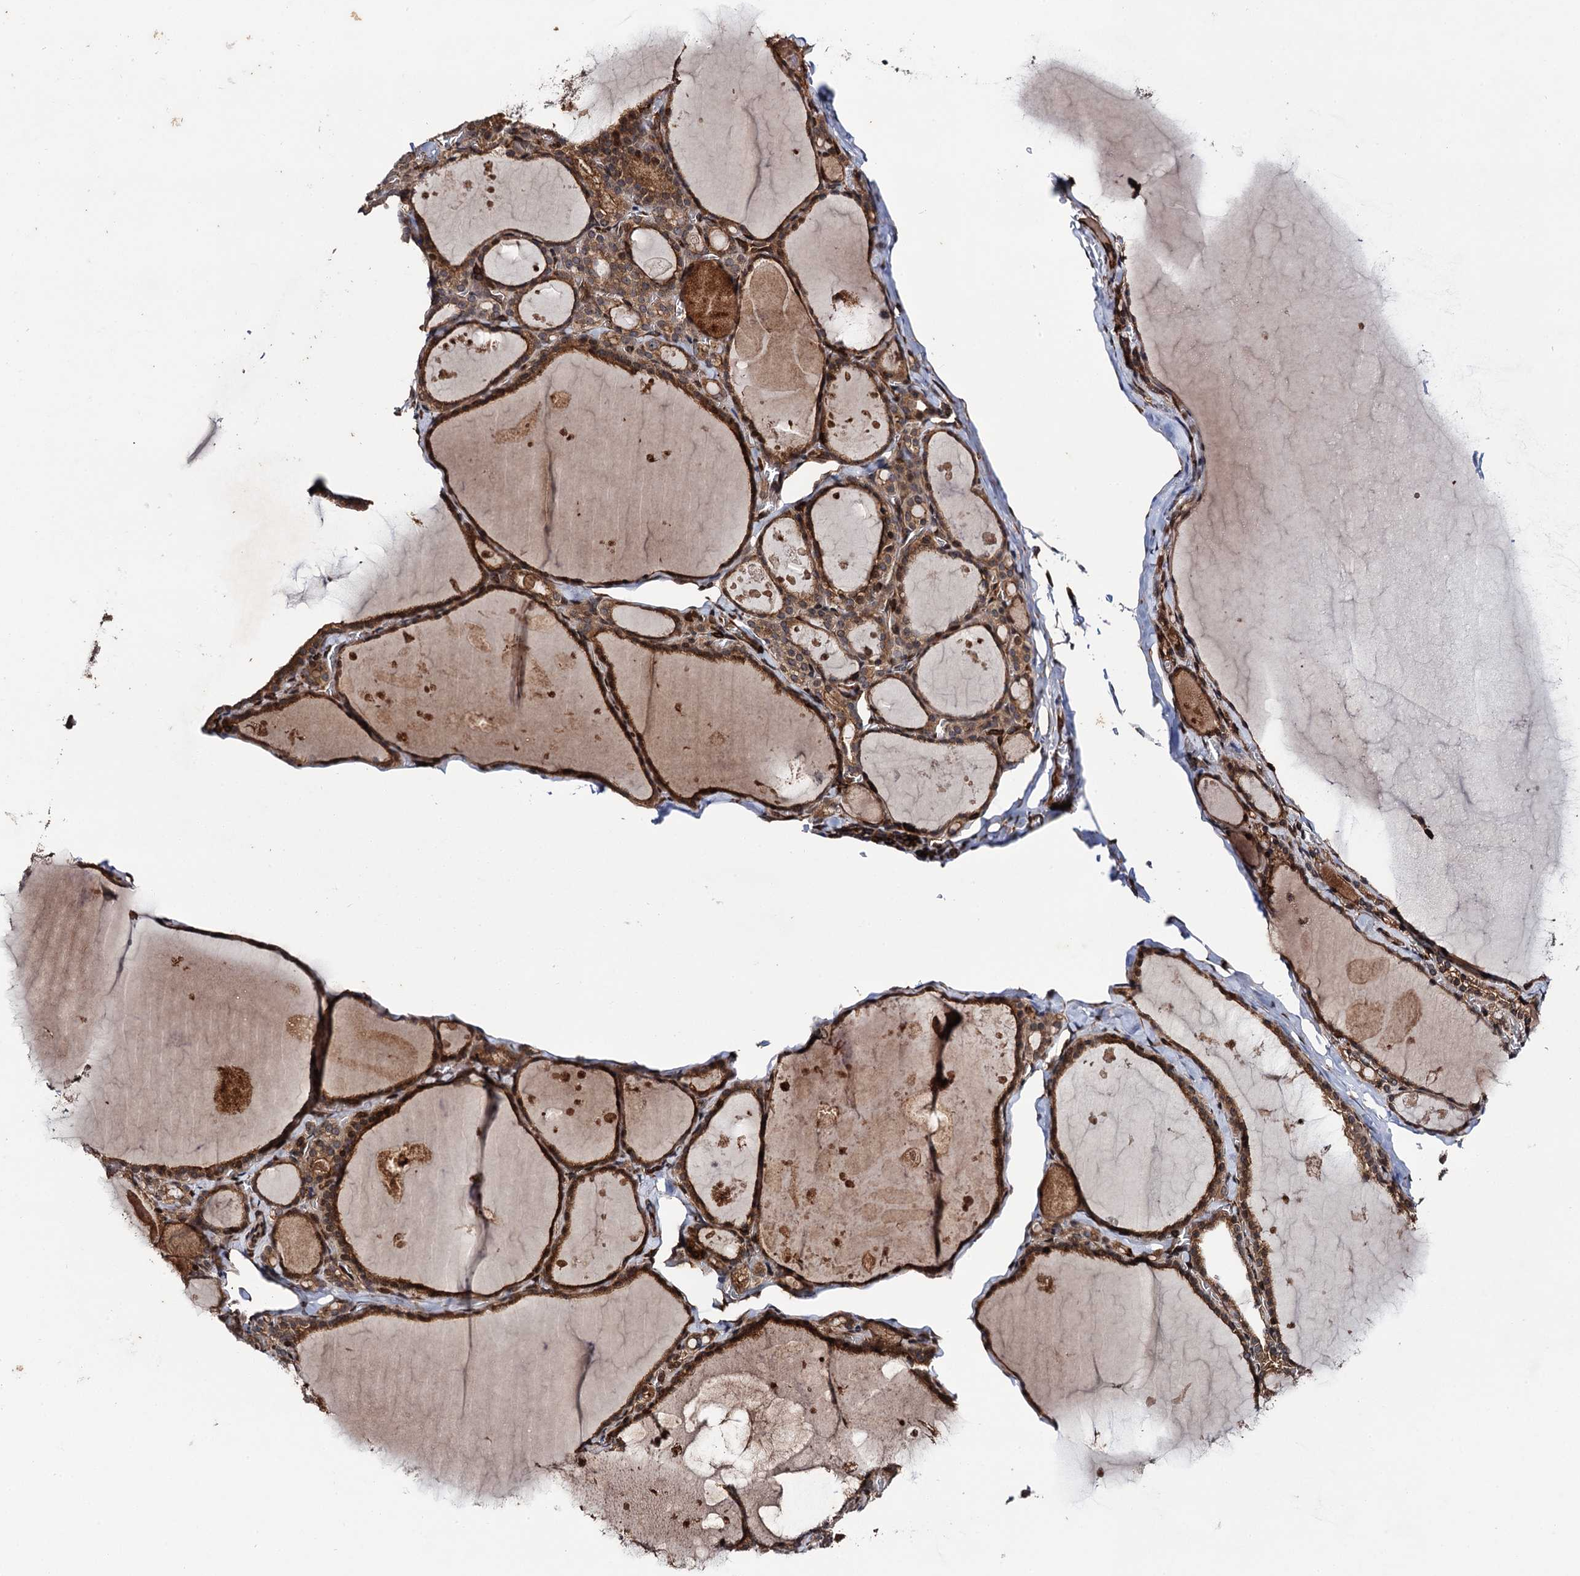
{"staining": {"intensity": "moderate", "quantity": ">75%", "location": "cytoplasmic/membranous"}, "tissue": "thyroid gland", "cell_type": "Glandular cells", "image_type": "normal", "snomed": [{"axis": "morphology", "description": "Normal tissue, NOS"}, {"axis": "topography", "description": "Thyroid gland"}], "caption": "Protein expression analysis of unremarkable human thyroid gland reveals moderate cytoplasmic/membranous staining in about >75% of glandular cells. (Brightfield microscopy of DAB IHC at high magnification).", "gene": "BORA", "patient": {"sex": "male", "age": 56}}